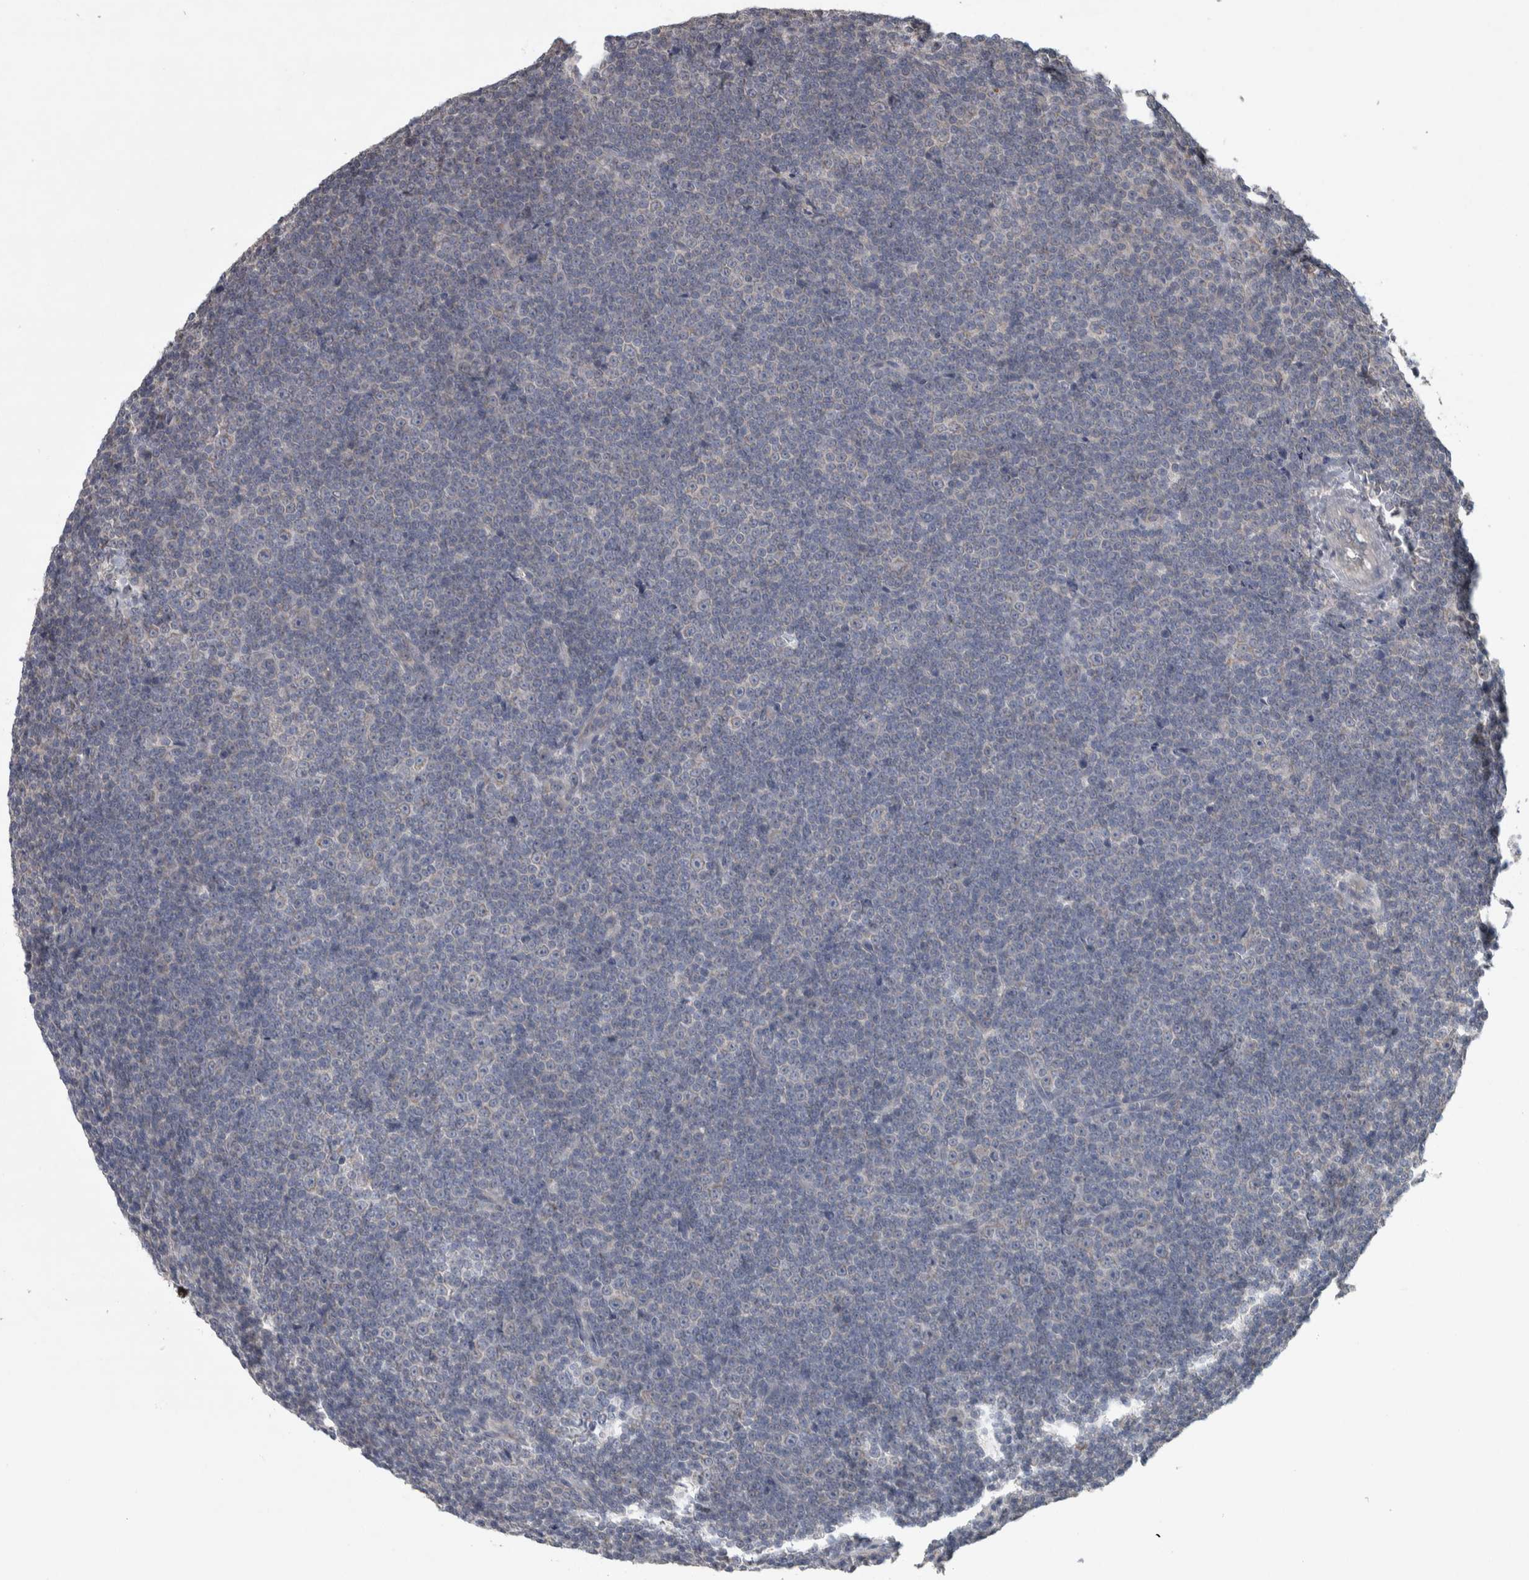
{"staining": {"intensity": "negative", "quantity": "none", "location": "none"}, "tissue": "lymphoma", "cell_type": "Tumor cells", "image_type": "cancer", "snomed": [{"axis": "morphology", "description": "Malignant lymphoma, non-Hodgkin's type, Low grade"}, {"axis": "topography", "description": "Lymph node"}], "caption": "The IHC image has no significant expression in tumor cells of lymphoma tissue.", "gene": "SRP68", "patient": {"sex": "female", "age": 67}}